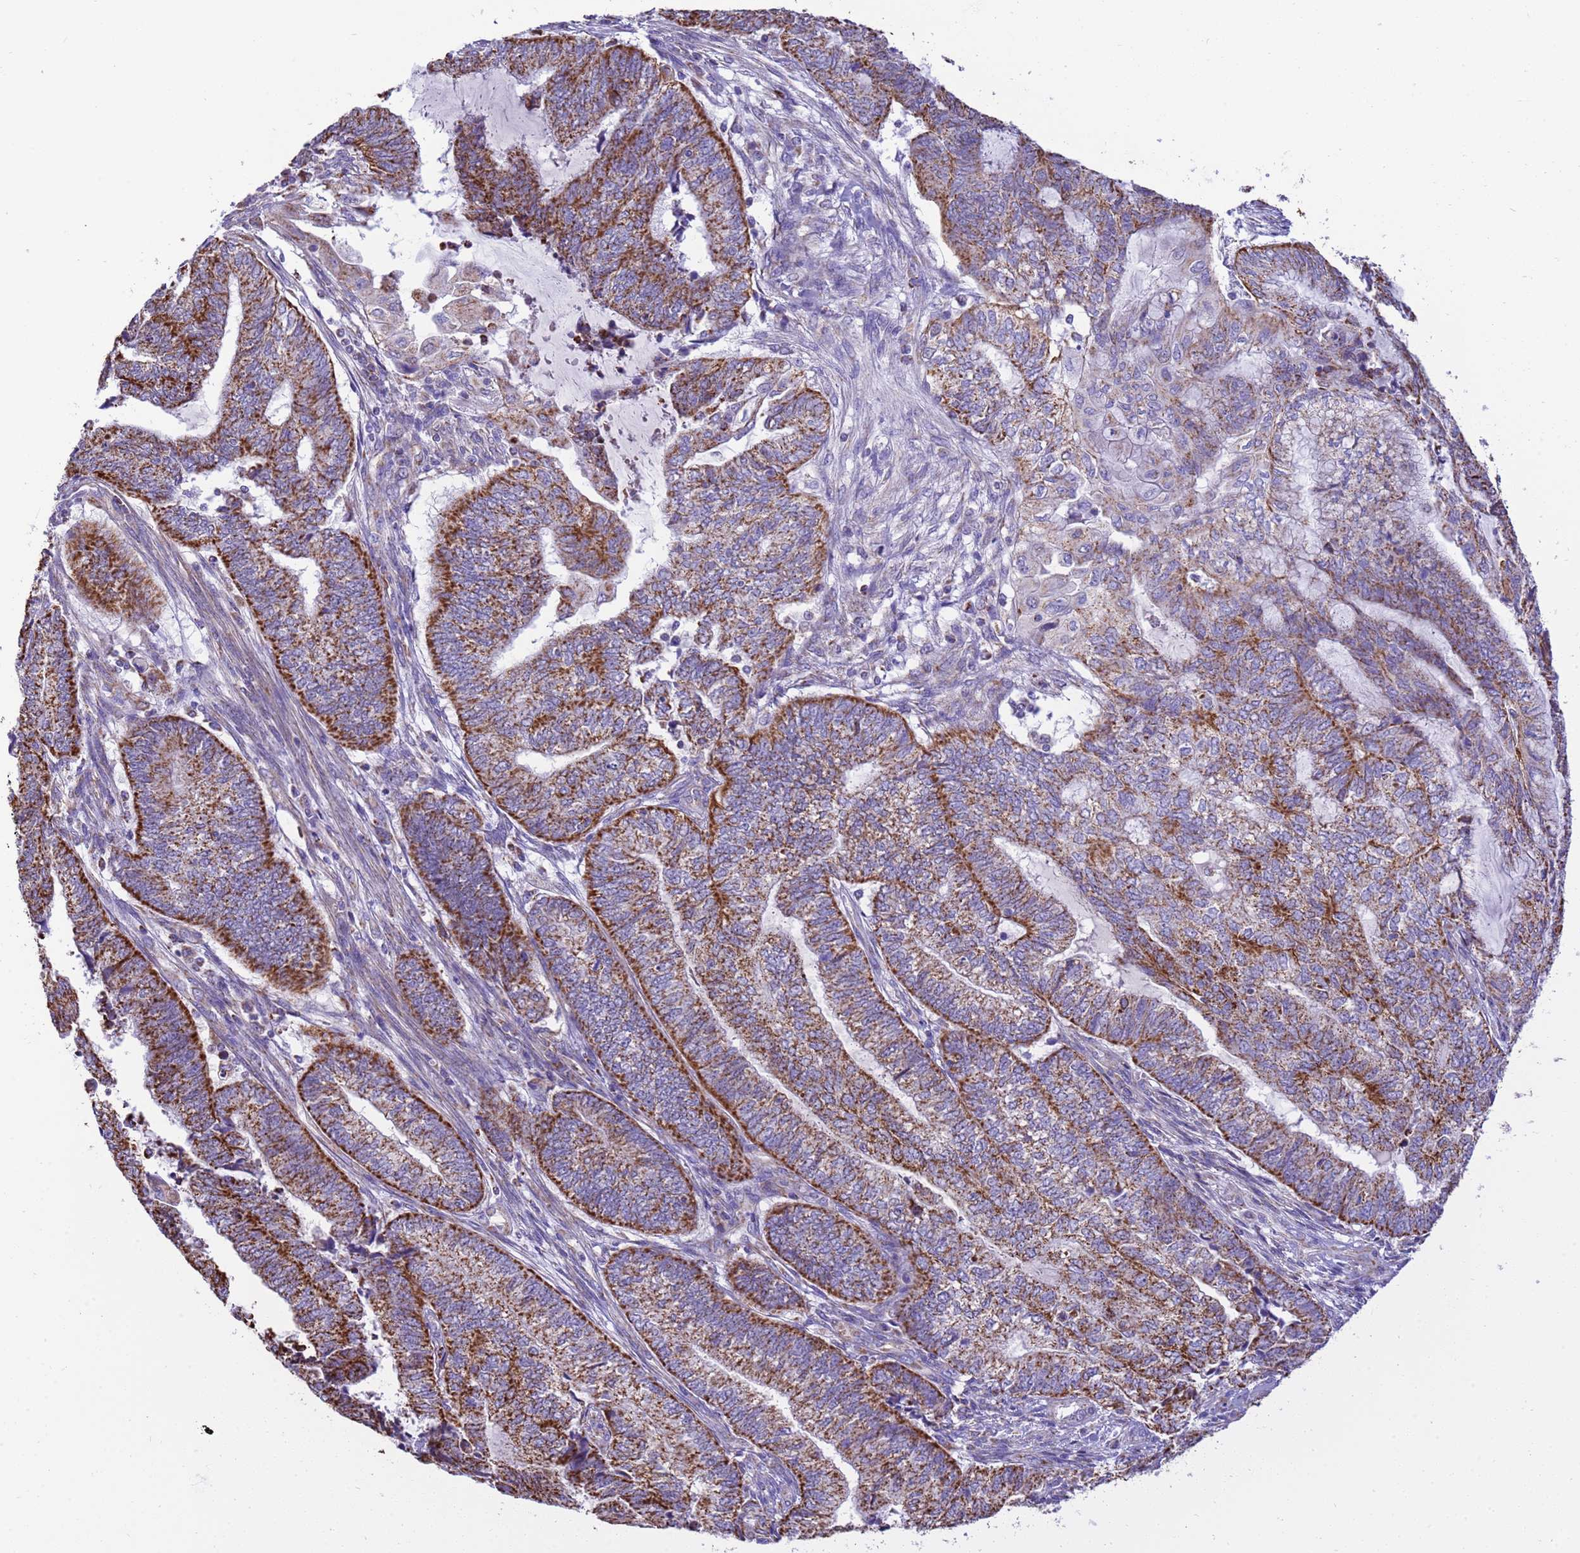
{"staining": {"intensity": "strong", "quantity": "25%-75%", "location": "cytoplasmic/membranous"}, "tissue": "endometrial cancer", "cell_type": "Tumor cells", "image_type": "cancer", "snomed": [{"axis": "morphology", "description": "Adenocarcinoma, NOS"}, {"axis": "topography", "description": "Uterus"}, {"axis": "topography", "description": "Endometrium"}], "caption": "Endometrial cancer (adenocarcinoma) stained with a brown dye shows strong cytoplasmic/membranous positive staining in about 25%-75% of tumor cells.", "gene": "RNF165", "patient": {"sex": "female", "age": 70}}